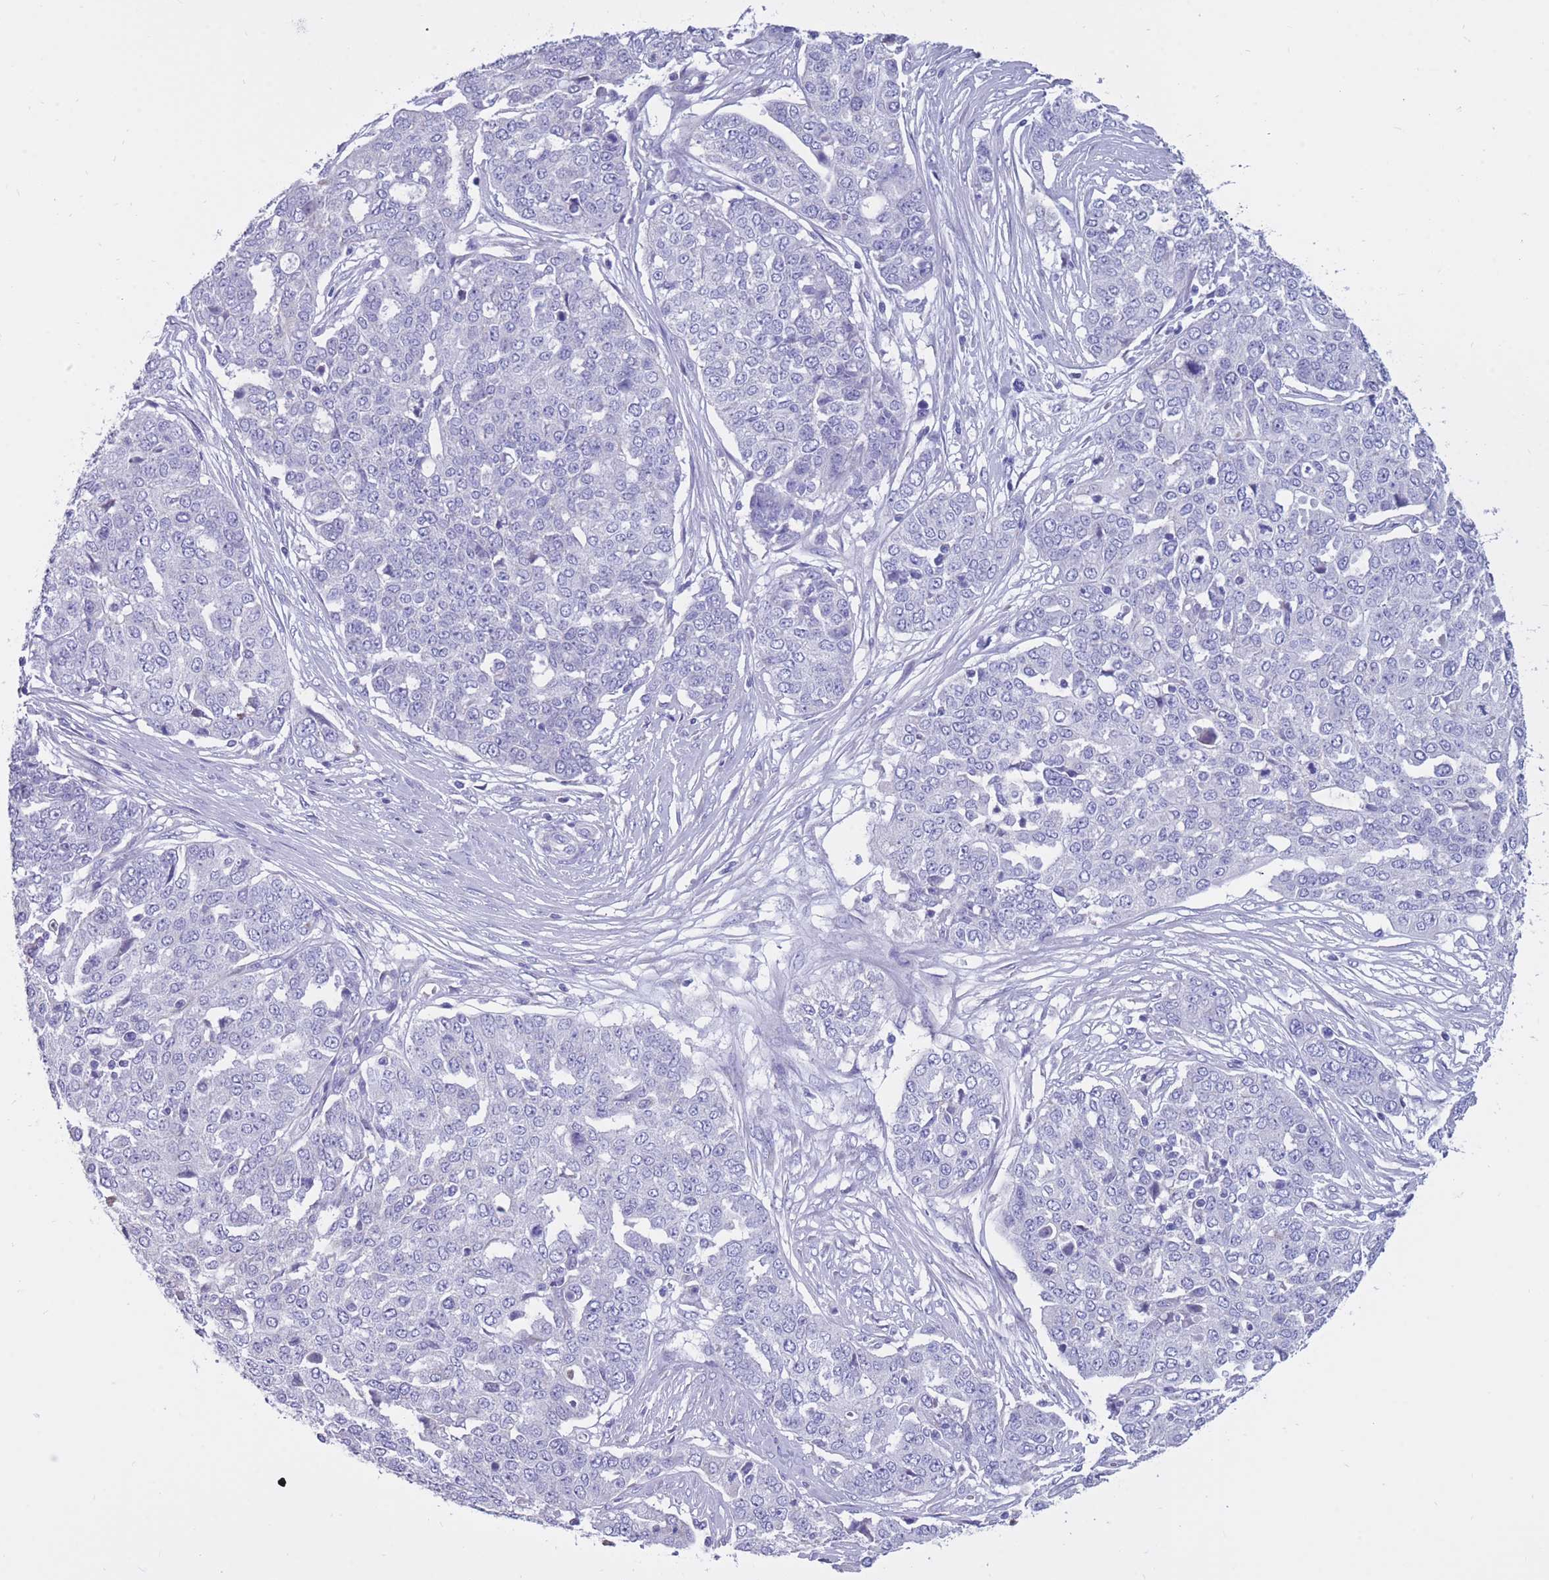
{"staining": {"intensity": "negative", "quantity": "none", "location": "none"}, "tissue": "ovarian cancer", "cell_type": "Tumor cells", "image_type": "cancer", "snomed": [{"axis": "morphology", "description": "Cystadenocarcinoma, serous, NOS"}, {"axis": "topography", "description": "Soft tissue"}, {"axis": "topography", "description": "Ovary"}], "caption": "A high-resolution micrograph shows IHC staining of serous cystadenocarcinoma (ovarian), which demonstrates no significant positivity in tumor cells. The staining is performed using DAB brown chromogen with nuclei counter-stained in using hematoxylin.", "gene": "INTS2", "patient": {"sex": "female", "age": 57}}